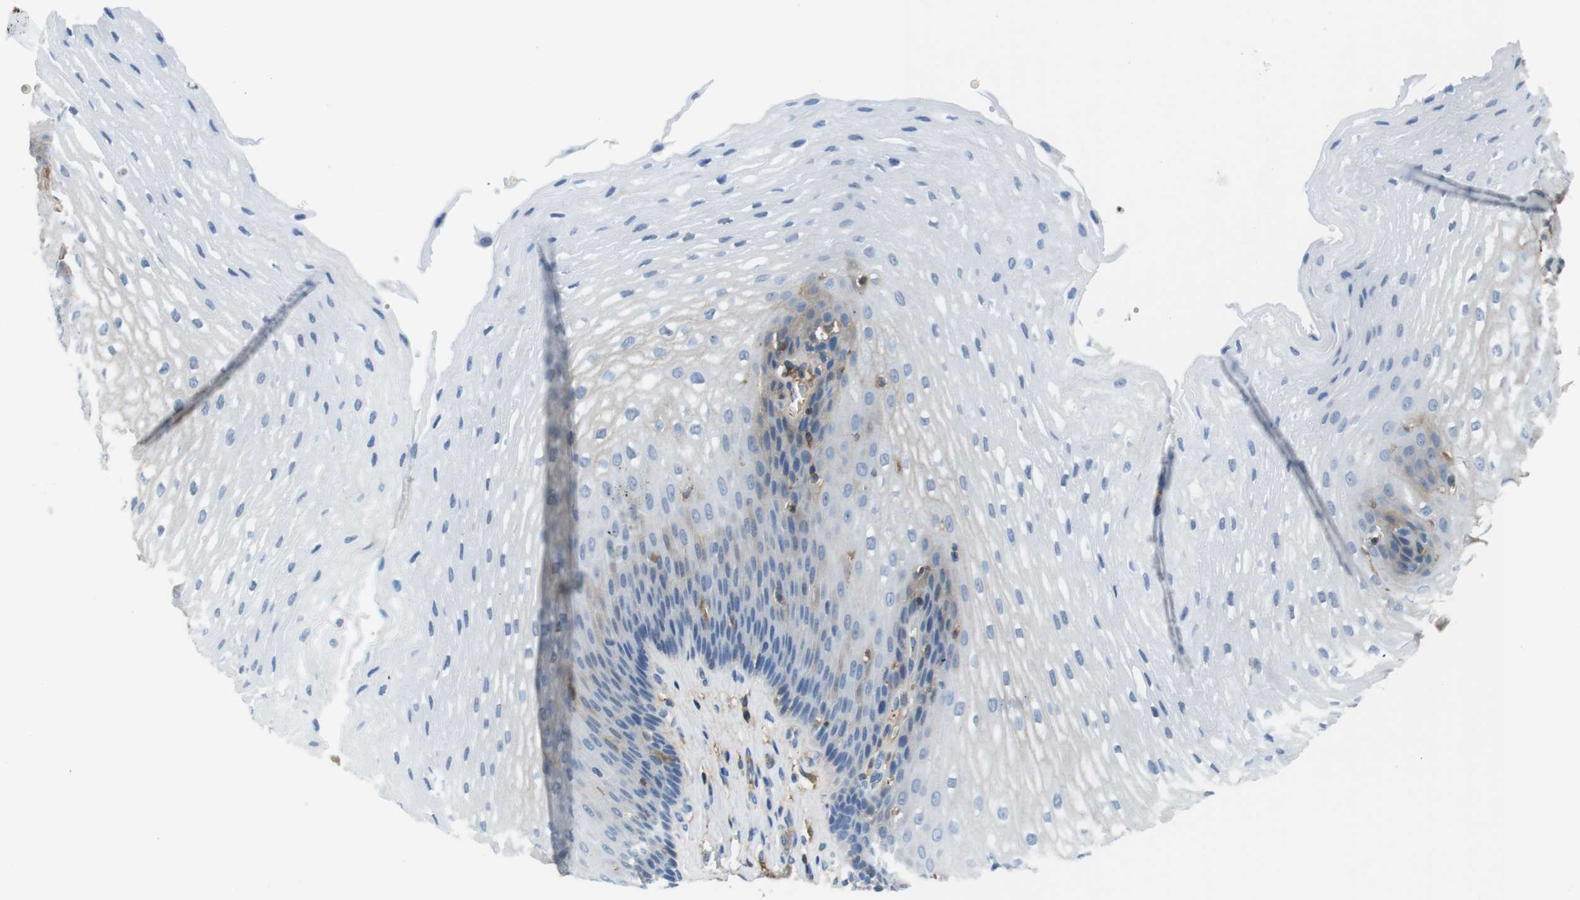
{"staining": {"intensity": "weak", "quantity": "<25%", "location": "cytoplasmic/membranous"}, "tissue": "esophagus", "cell_type": "Squamous epithelial cells", "image_type": "normal", "snomed": [{"axis": "morphology", "description": "Normal tissue, NOS"}, {"axis": "topography", "description": "Esophagus"}], "caption": "Unremarkable esophagus was stained to show a protein in brown. There is no significant positivity in squamous epithelial cells.", "gene": "TMPRSS15", "patient": {"sex": "male", "age": 48}}